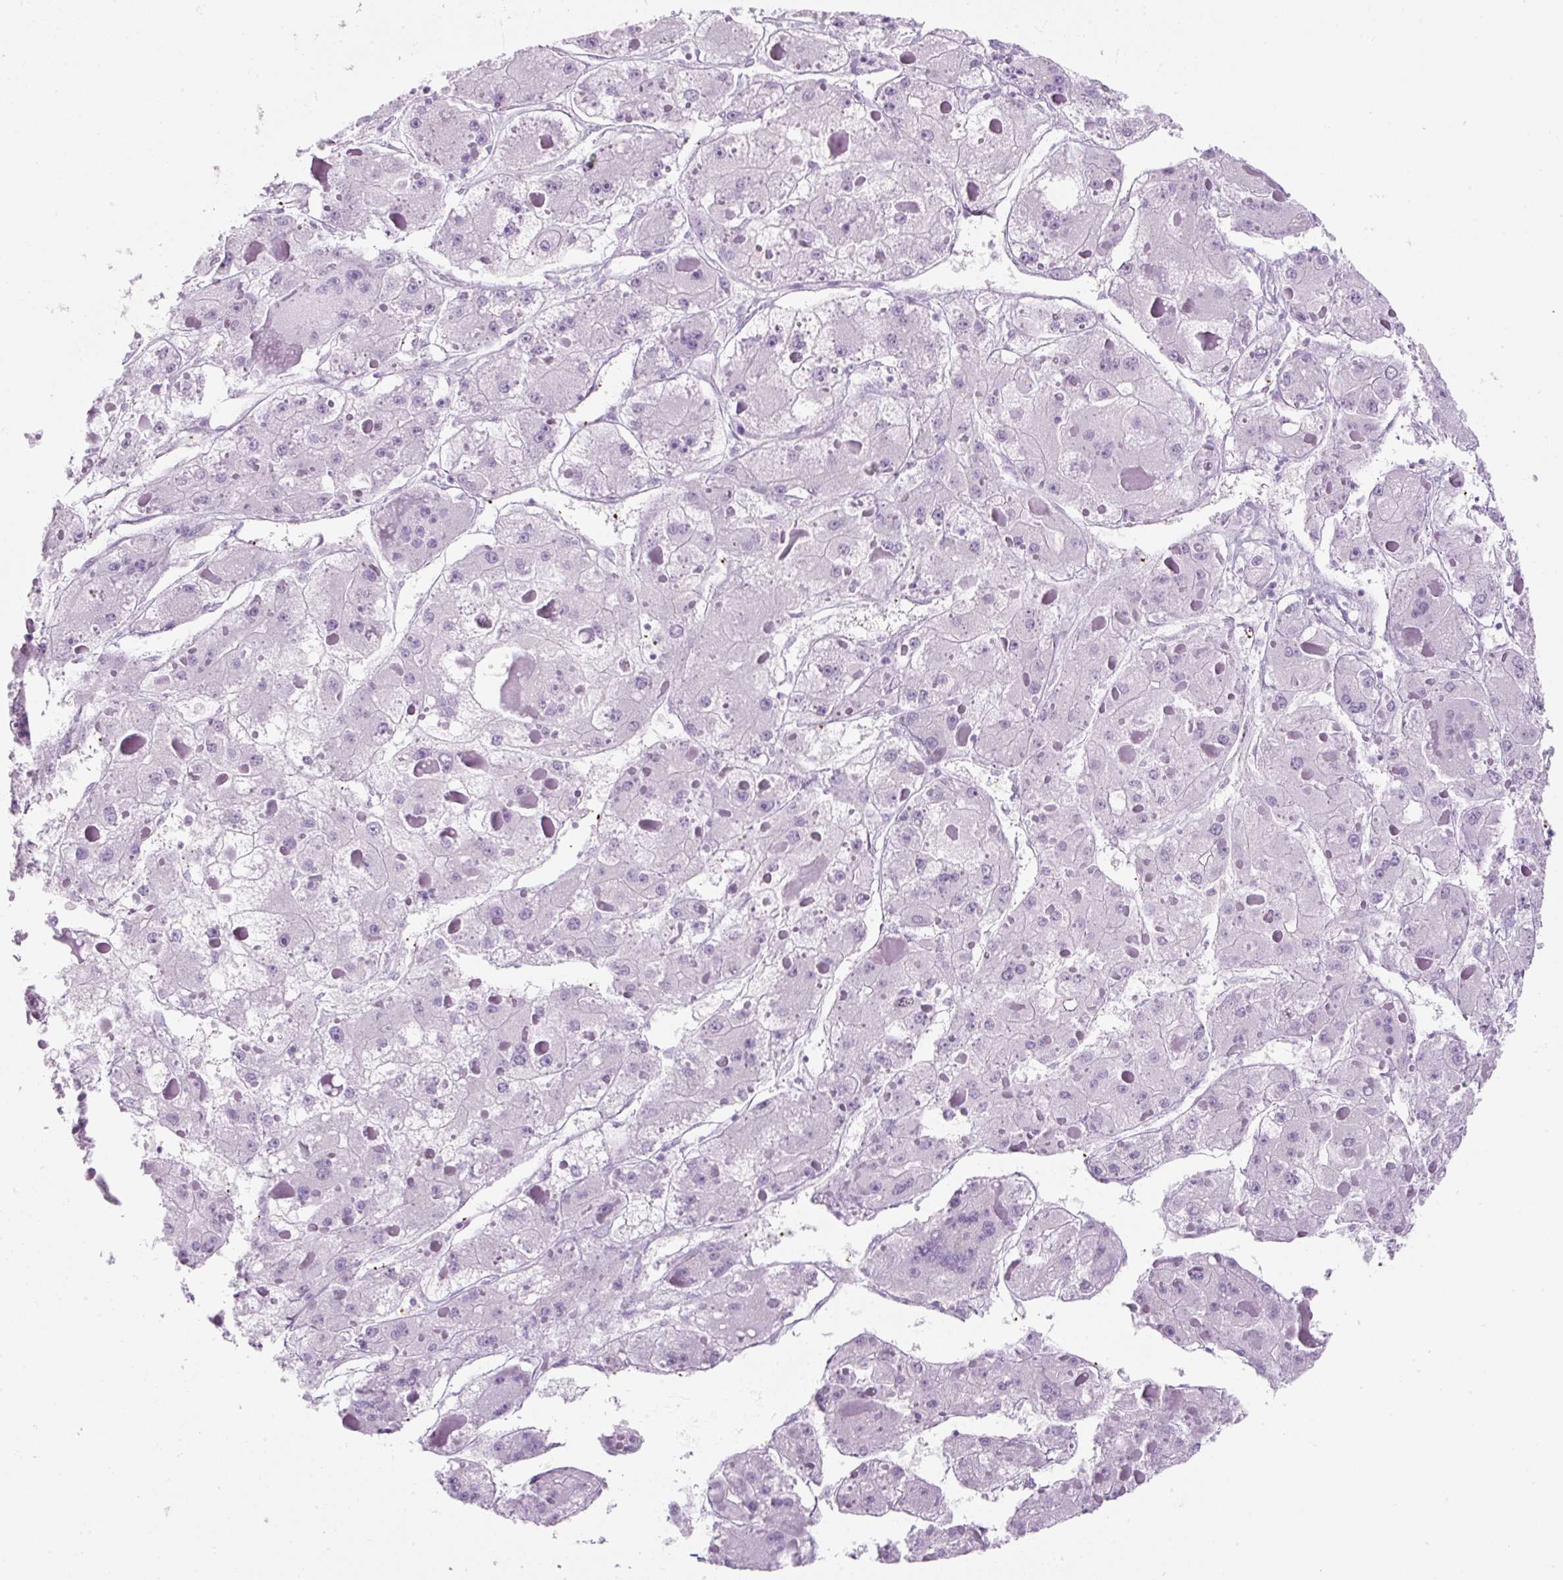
{"staining": {"intensity": "negative", "quantity": "none", "location": "none"}, "tissue": "liver cancer", "cell_type": "Tumor cells", "image_type": "cancer", "snomed": [{"axis": "morphology", "description": "Carcinoma, Hepatocellular, NOS"}, {"axis": "topography", "description": "Liver"}], "caption": "The photomicrograph reveals no staining of tumor cells in hepatocellular carcinoma (liver).", "gene": "PF4V1", "patient": {"sex": "female", "age": 73}}